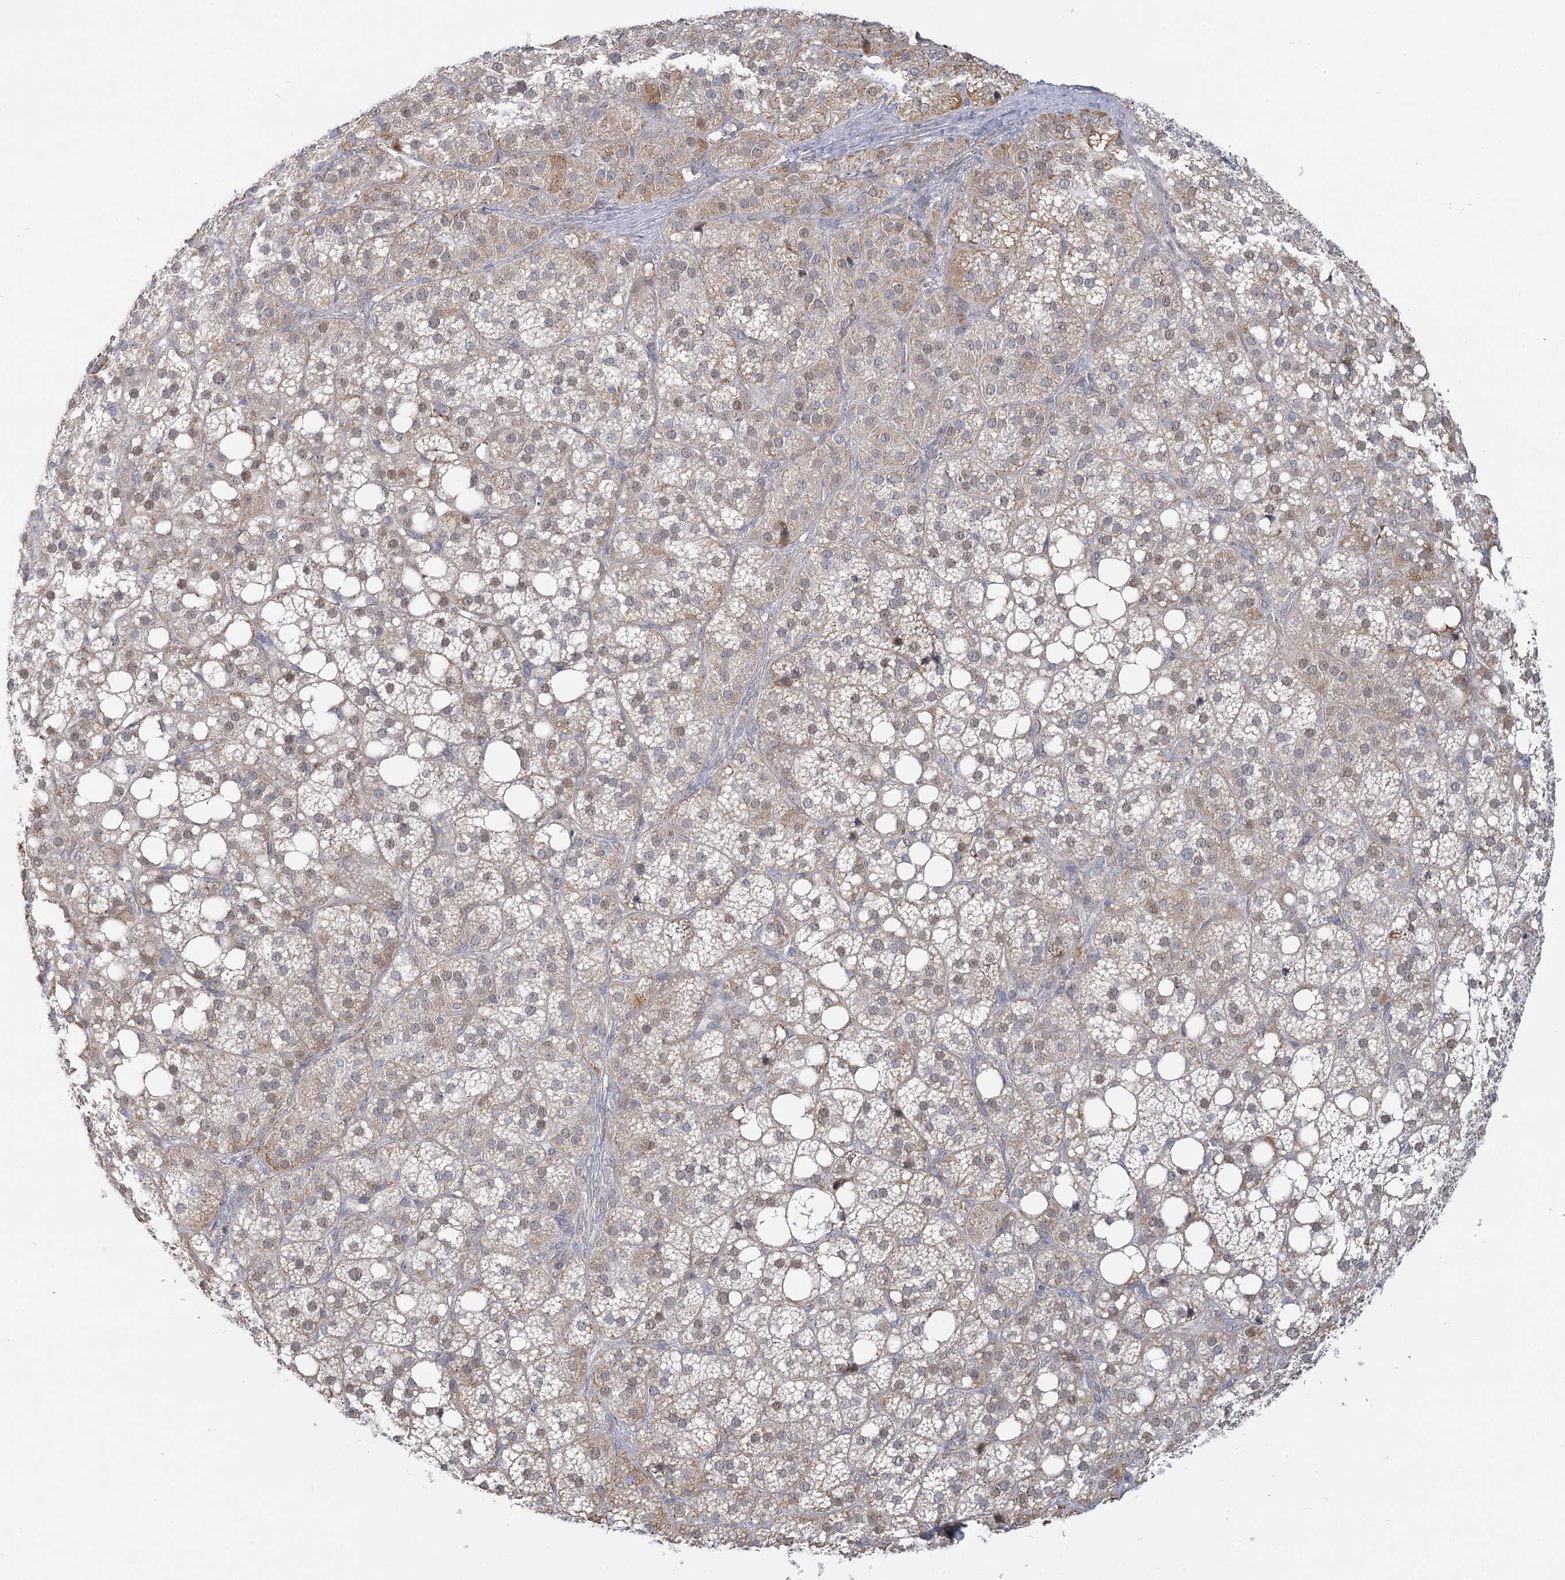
{"staining": {"intensity": "moderate", "quantity": ">75%", "location": "cytoplasmic/membranous,nuclear"}, "tissue": "adrenal gland", "cell_type": "Glandular cells", "image_type": "normal", "snomed": [{"axis": "morphology", "description": "Normal tissue, NOS"}, {"axis": "topography", "description": "Adrenal gland"}], "caption": "Moderate cytoplasmic/membranous,nuclear expression is identified in approximately >75% of glandular cells in benign adrenal gland.", "gene": "USP11", "patient": {"sex": "female", "age": 59}}